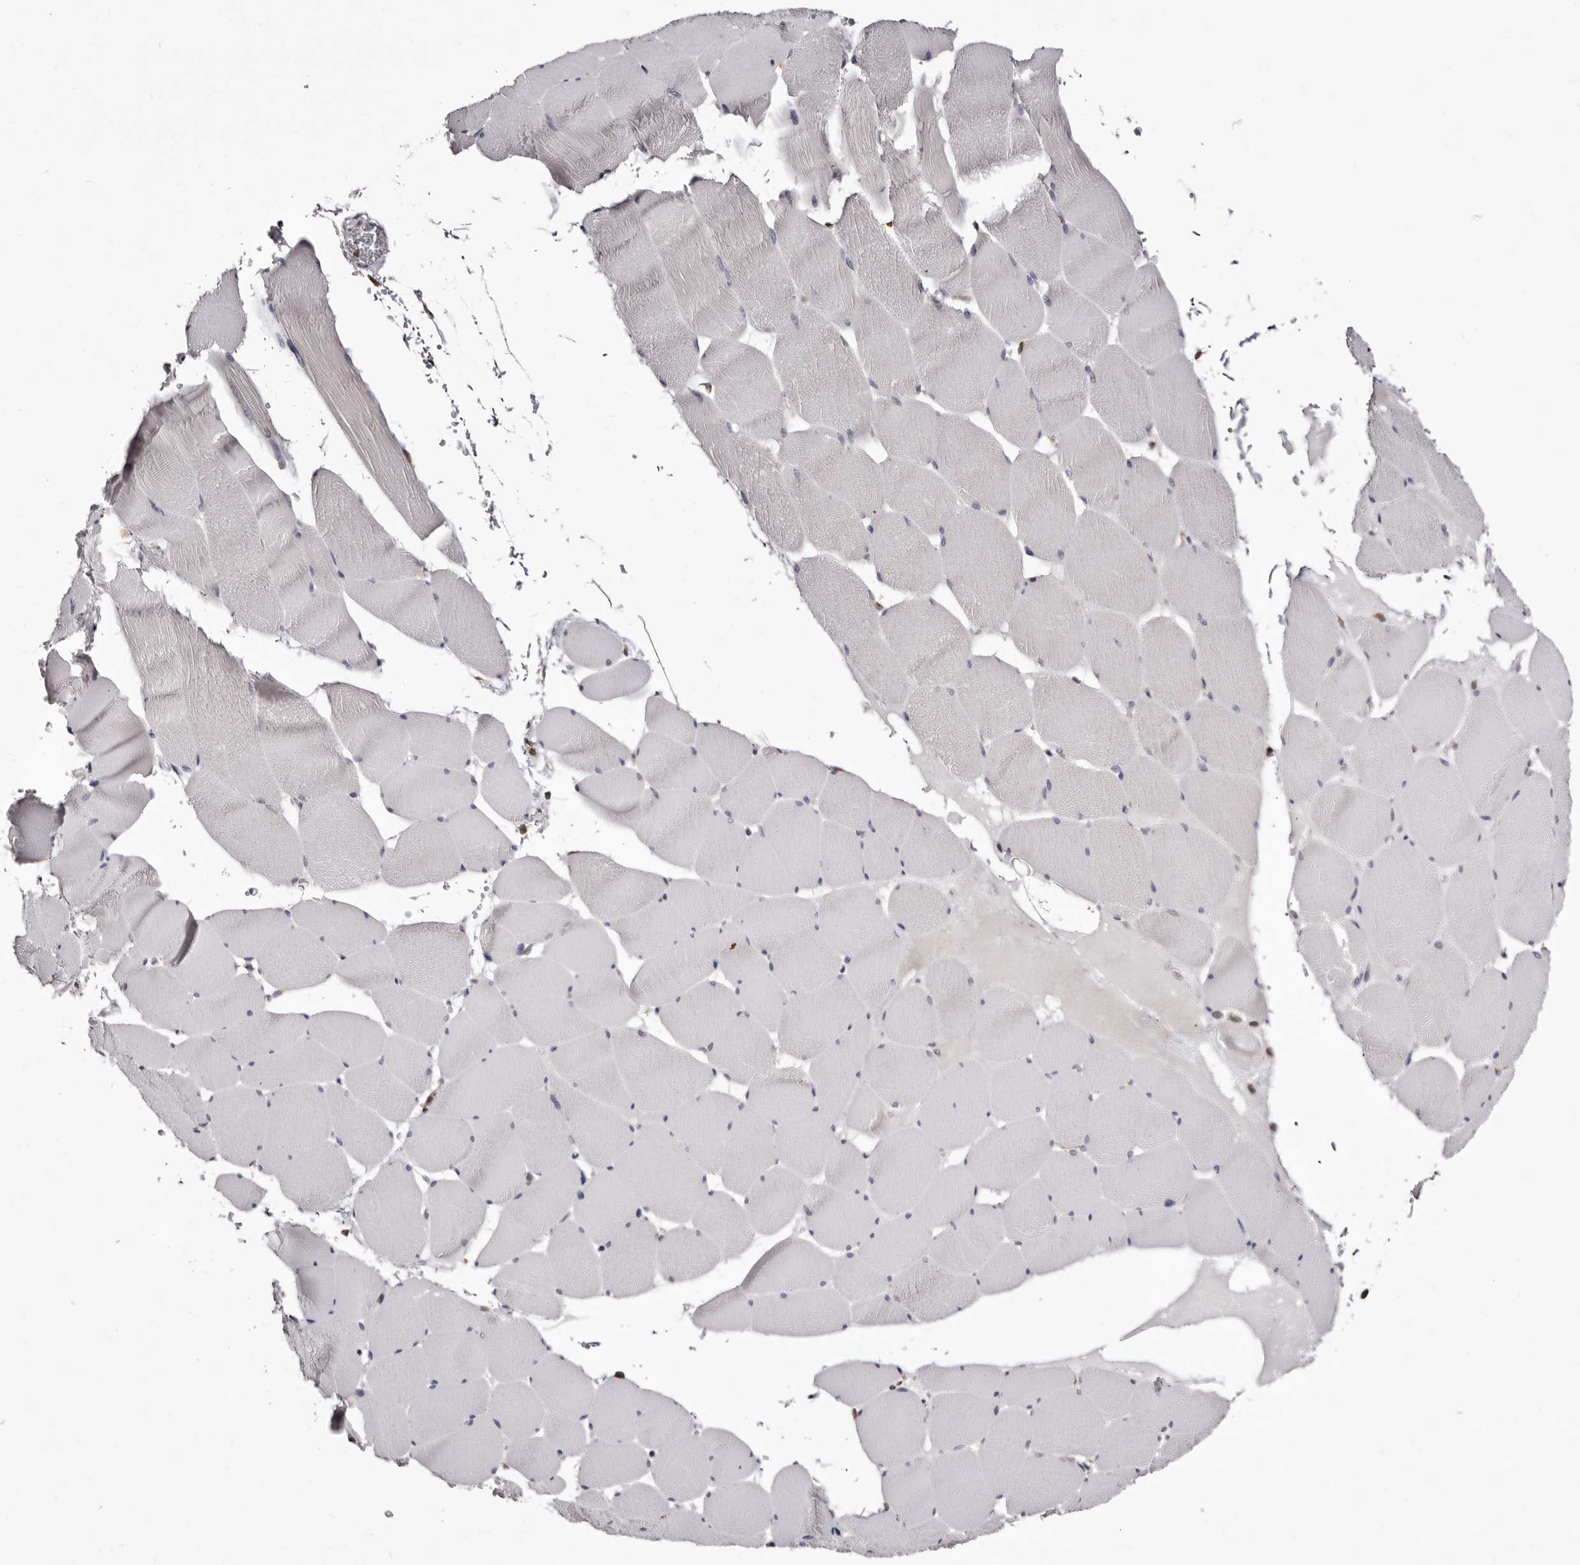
{"staining": {"intensity": "negative", "quantity": "none", "location": "none"}, "tissue": "skeletal muscle", "cell_type": "Myocytes", "image_type": "normal", "snomed": [{"axis": "morphology", "description": "Normal tissue, NOS"}, {"axis": "topography", "description": "Skeletal muscle"}], "caption": "Immunohistochemistry photomicrograph of unremarkable skeletal muscle: skeletal muscle stained with DAB displays no significant protein positivity in myocytes. (DAB IHC, high magnification).", "gene": "ACBD6", "patient": {"sex": "male", "age": 62}}